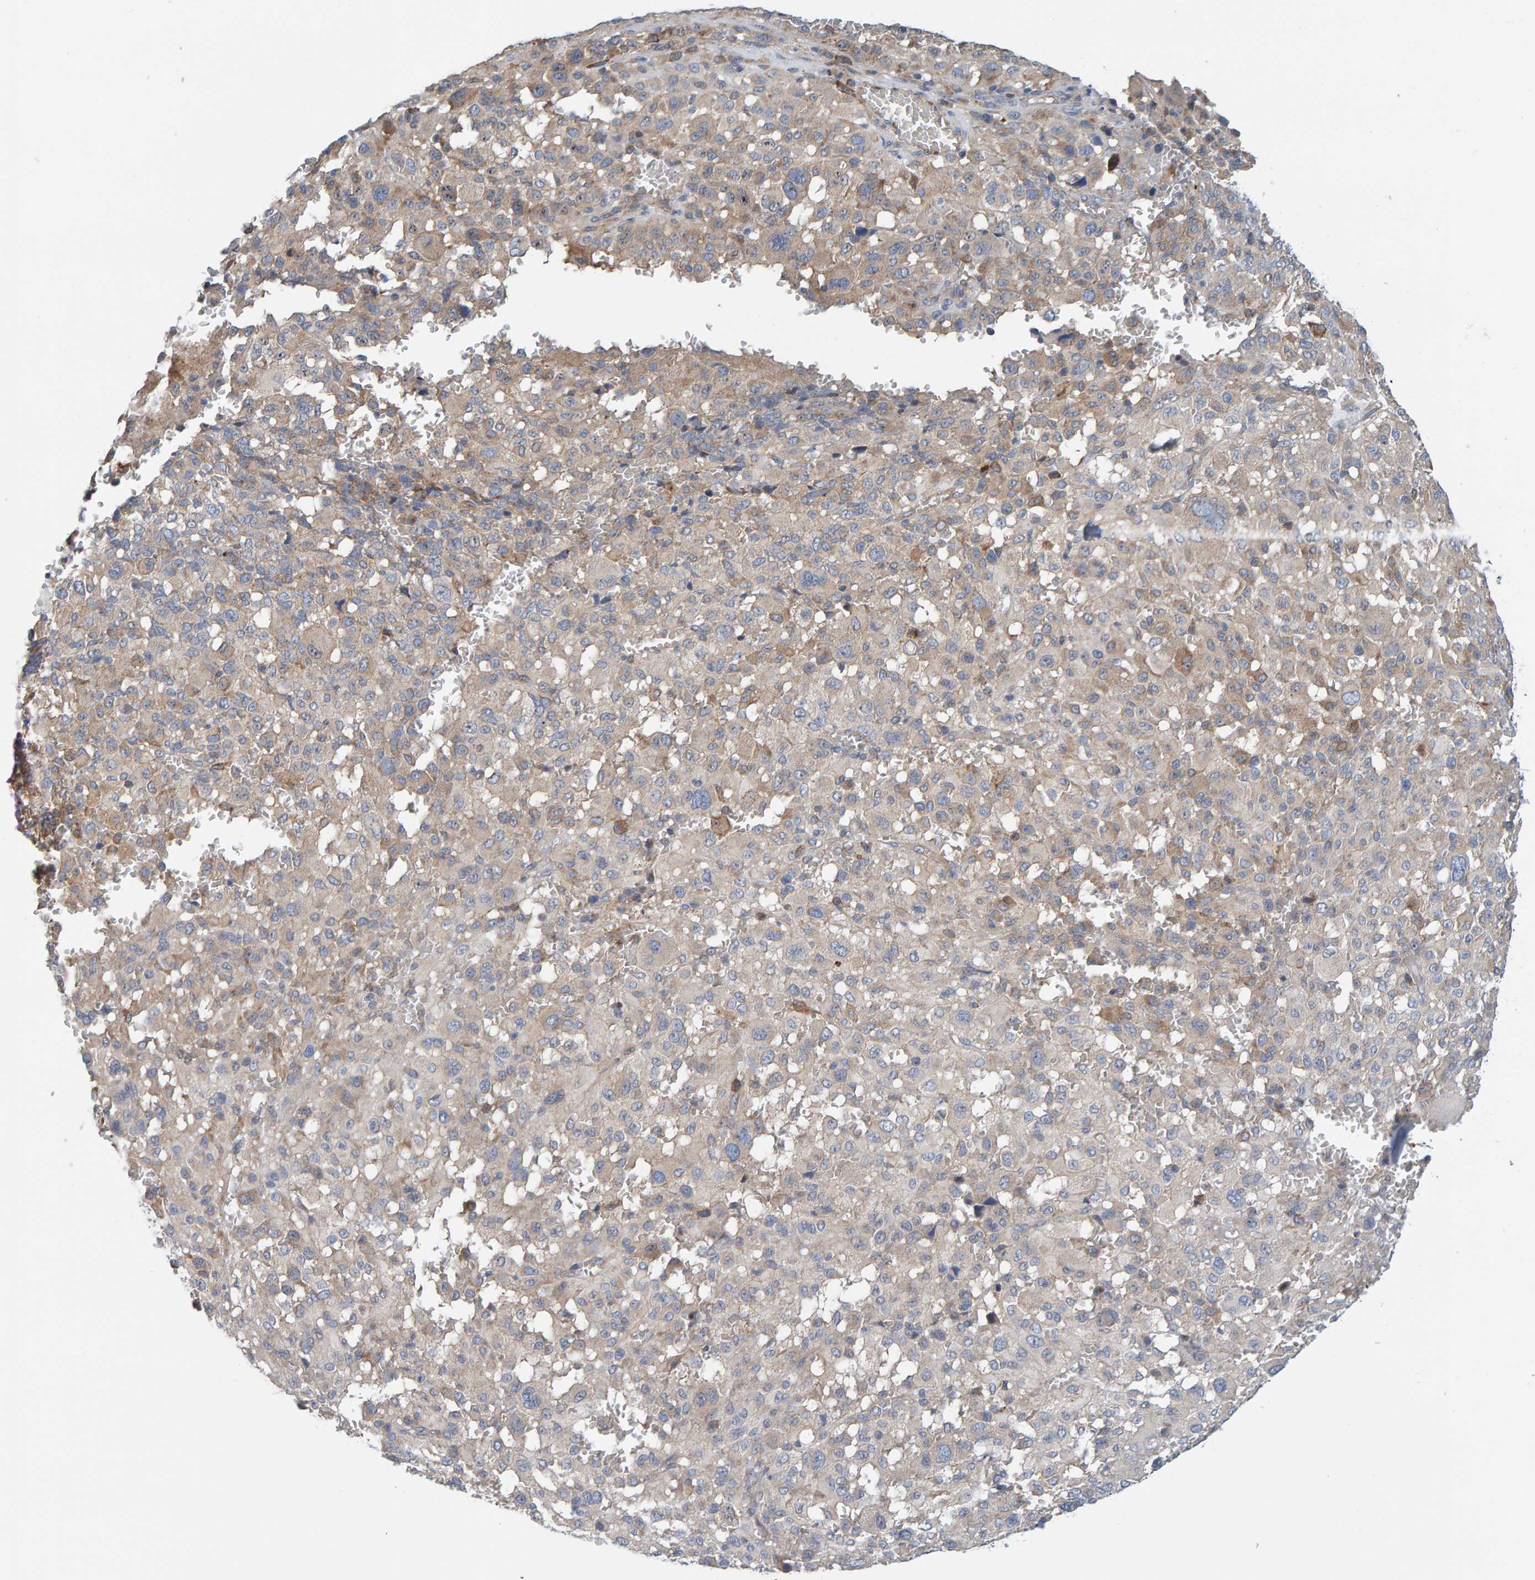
{"staining": {"intensity": "weak", "quantity": "<25%", "location": "cytoplasmic/membranous"}, "tissue": "melanoma", "cell_type": "Tumor cells", "image_type": "cancer", "snomed": [{"axis": "morphology", "description": "Malignant melanoma, Metastatic site"}, {"axis": "topography", "description": "Skin"}], "caption": "This is a histopathology image of immunohistochemistry (IHC) staining of melanoma, which shows no expression in tumor cells.", "gene": "CCM2", "patient": {"sex": "female", "age": 74}}